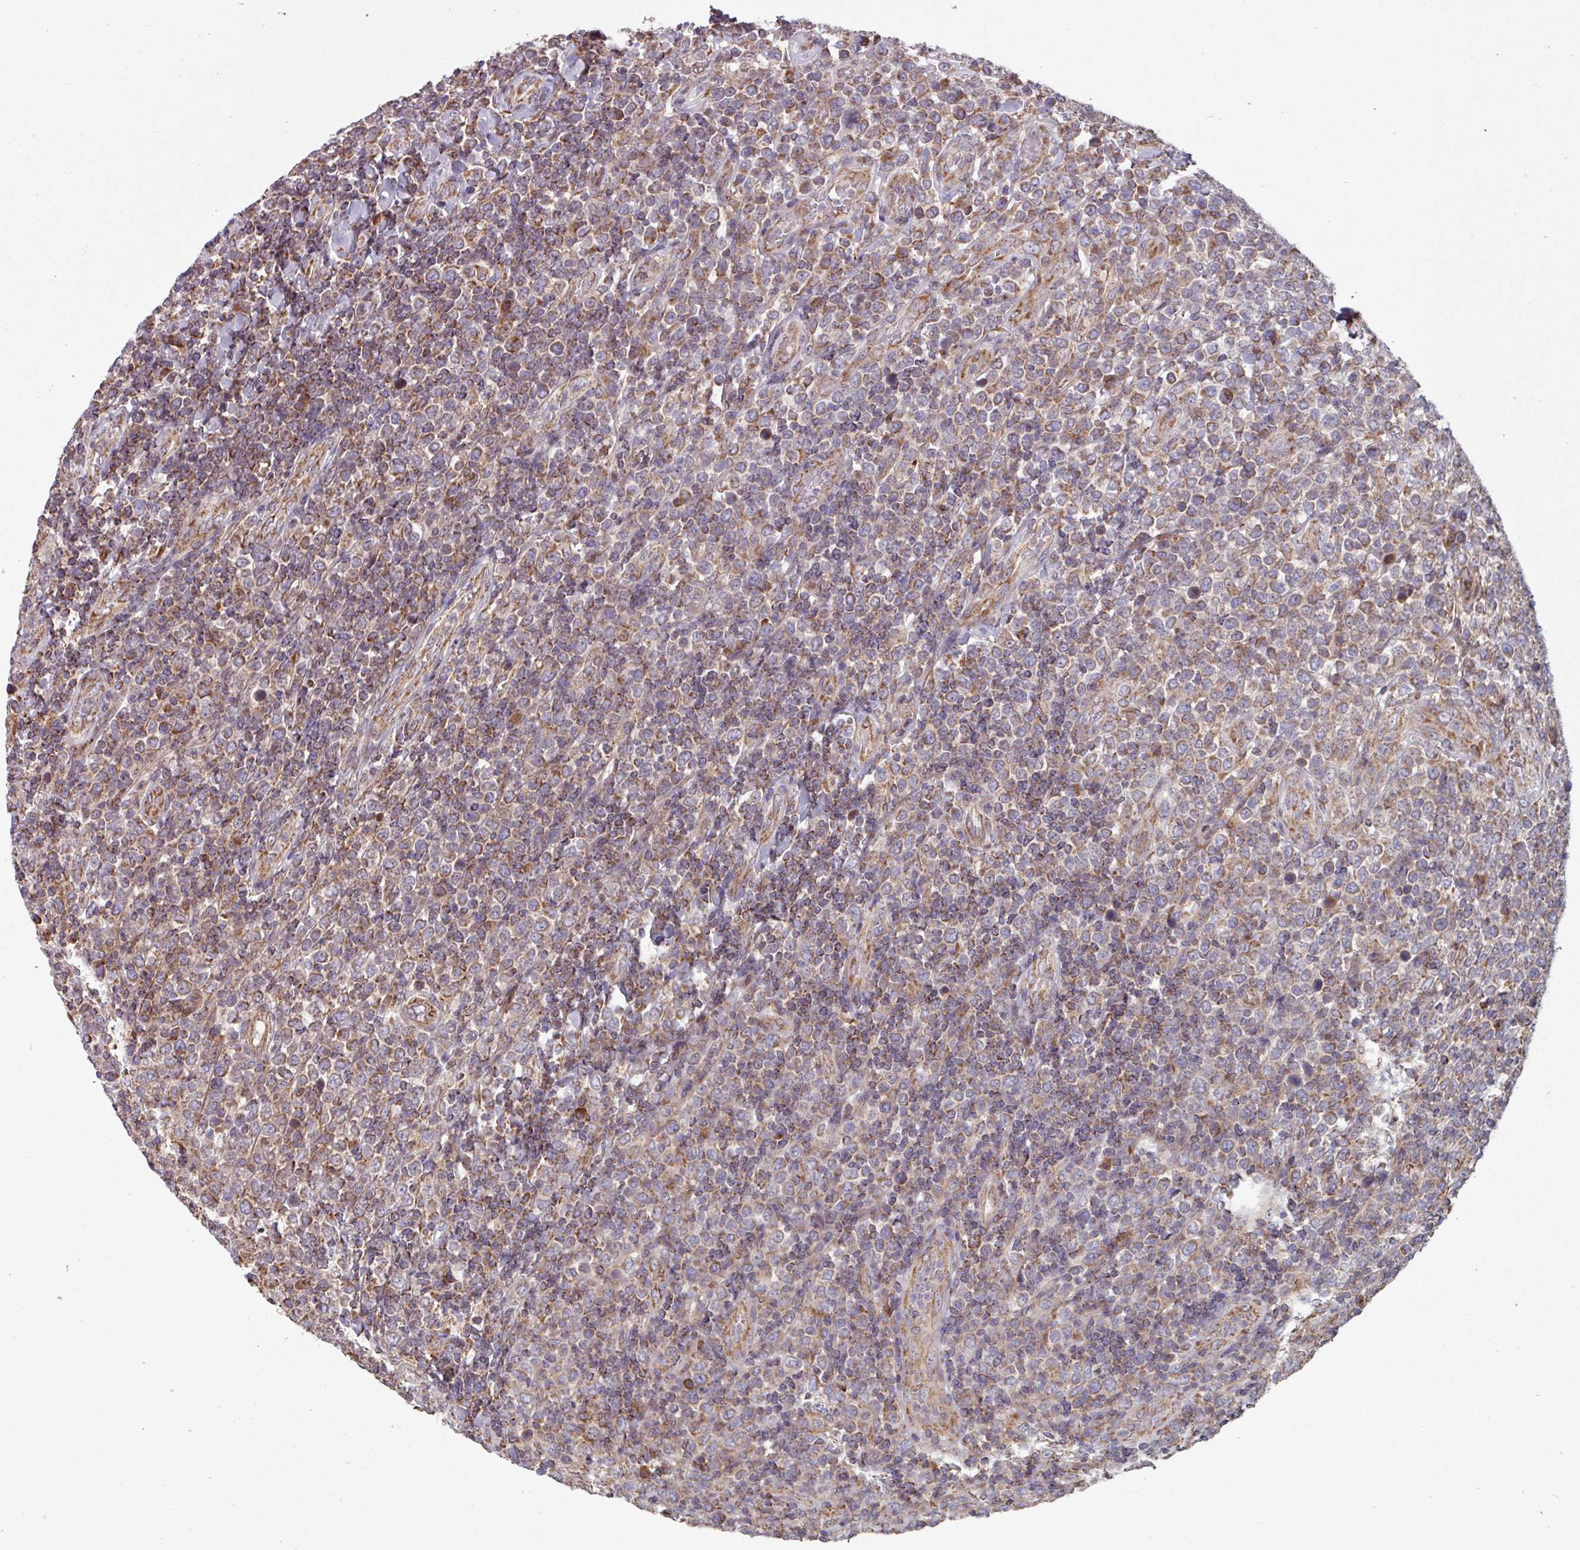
{"staining": {"intensity": "moderate", "quantity": ">75%", "location": "cytoplasmic/membranous"}, "tissue": "lymphoma", "cell_type": "Tumor cells", "image_type": "cancer", "snomed": [{"axis": "morphology", "description": "Malignant lymphoma, non-Hodgkin's type, High grade"}, {"axis": "topography", "description": "Soft tissue"}], "caption": "Immunohistochemistry (IHC) (DAB (3,3'-diaminobenzidine)) staining of lymphoma shows moderate cytoplasmic/membranous protein expression in about >75% of tumor cells.", "gene": "COX7C", "patient": {"sex": "female", "age": 56}}